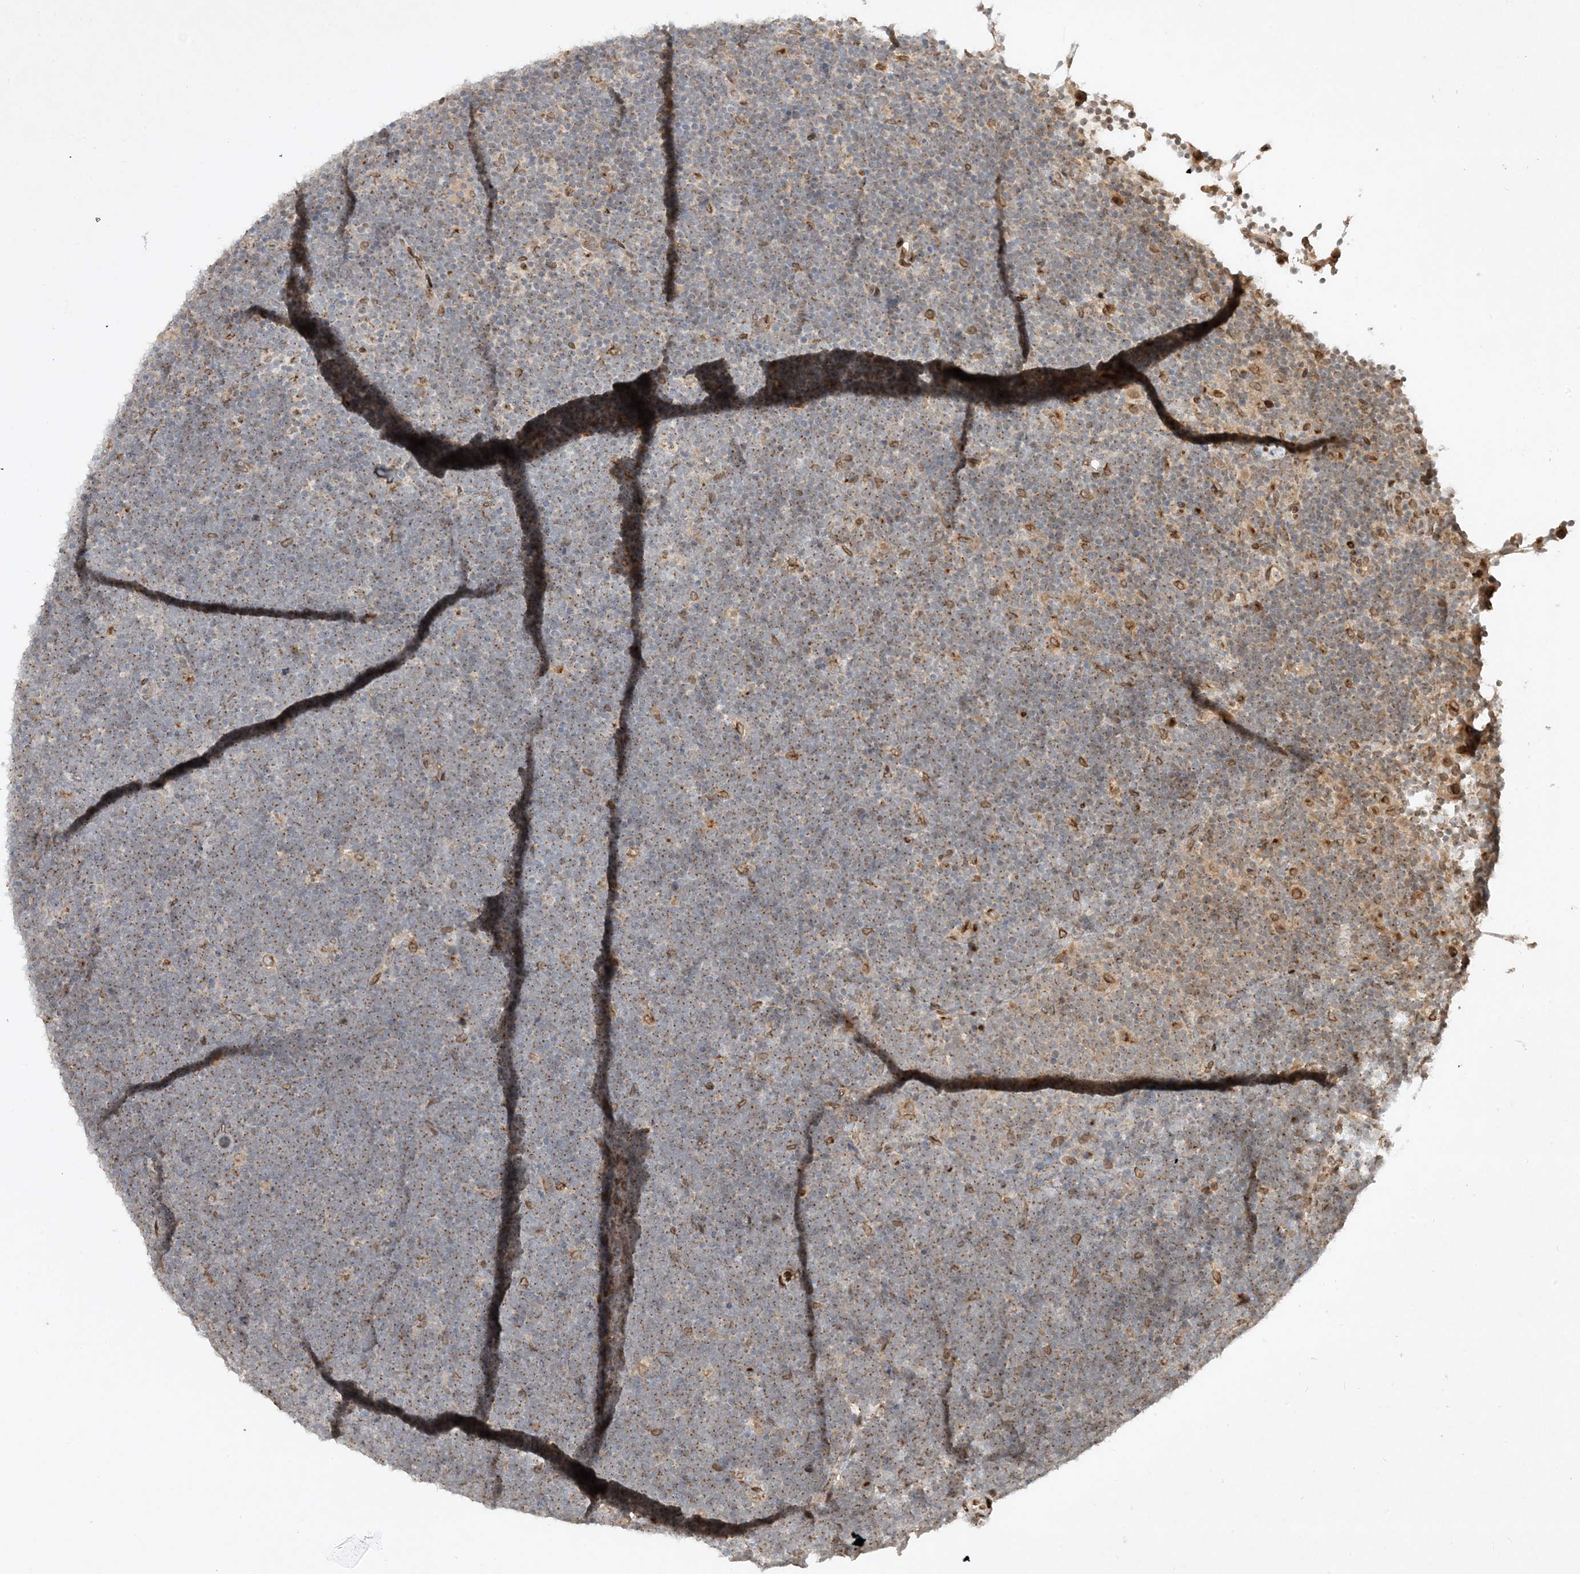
{"staining": {"intensity": "weak", "quantity": ">75%", "location": "cytoplasmic/membranous"}, "tissue": "lymphoma", "cell_type": "Tumor cells", "image_type": "cancer", "snomed": [{"axis": "morphology", "description": "Malignant lymphoma, non-Hodgkin's type, High grade"}, {"axis": "topography", "description": "Lymph node"}], "caption": "DAB (3,3'-diaminobenzidine) immunohistochemical staining of human high-grade malignant lymphoma, non-Hodgkin's type reveals weak cytoplasmic/membranous protein staining in approximately >75% of tumor cells.", "gene": "SLC35A2", "patient": {"sex": "male", "age": 13}}